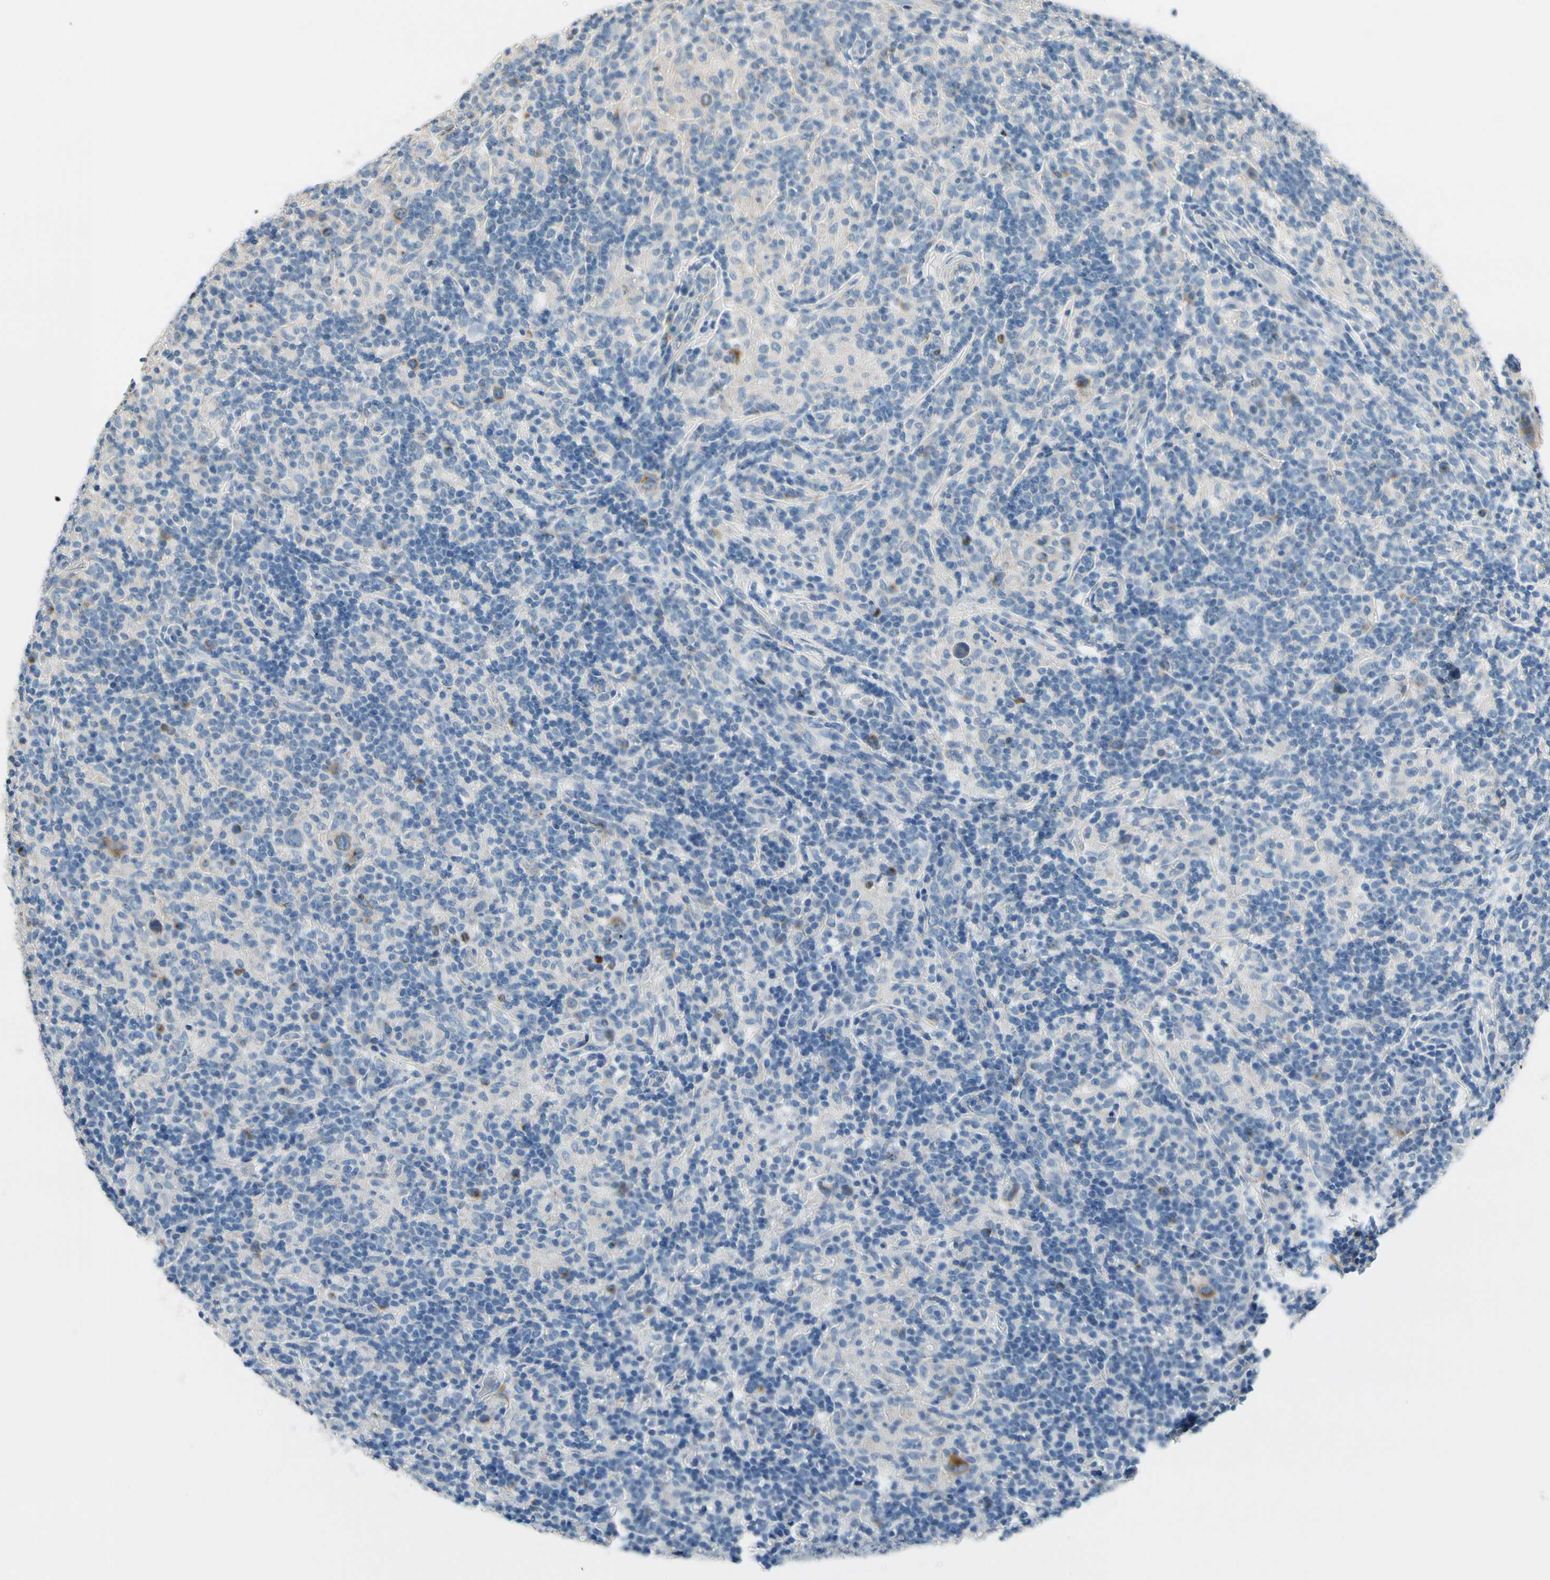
{"staining": {"intensity": "weak", "quantity": "25%-75%", "location": "cytoplasmic/membranous"}, "tissue": "lymphoma", "cell_type": "Tumor cells", "image_type": "cancer", "snomed": [{"axis": "morphology", "description": "Hodgkin's disease, NOS"}, {"axis": "topography", "description": "Lymph node"}], "caption": "High-power microscopy captured an immunohistochemistry (IHC) photomicrograph of lymphoma, revealing weak cytoplasmic/membranous staining in approximately 25%-75% of tumor cells.", "gene": "CKAP2", "patient": {"sex": "male", "age": 70}}